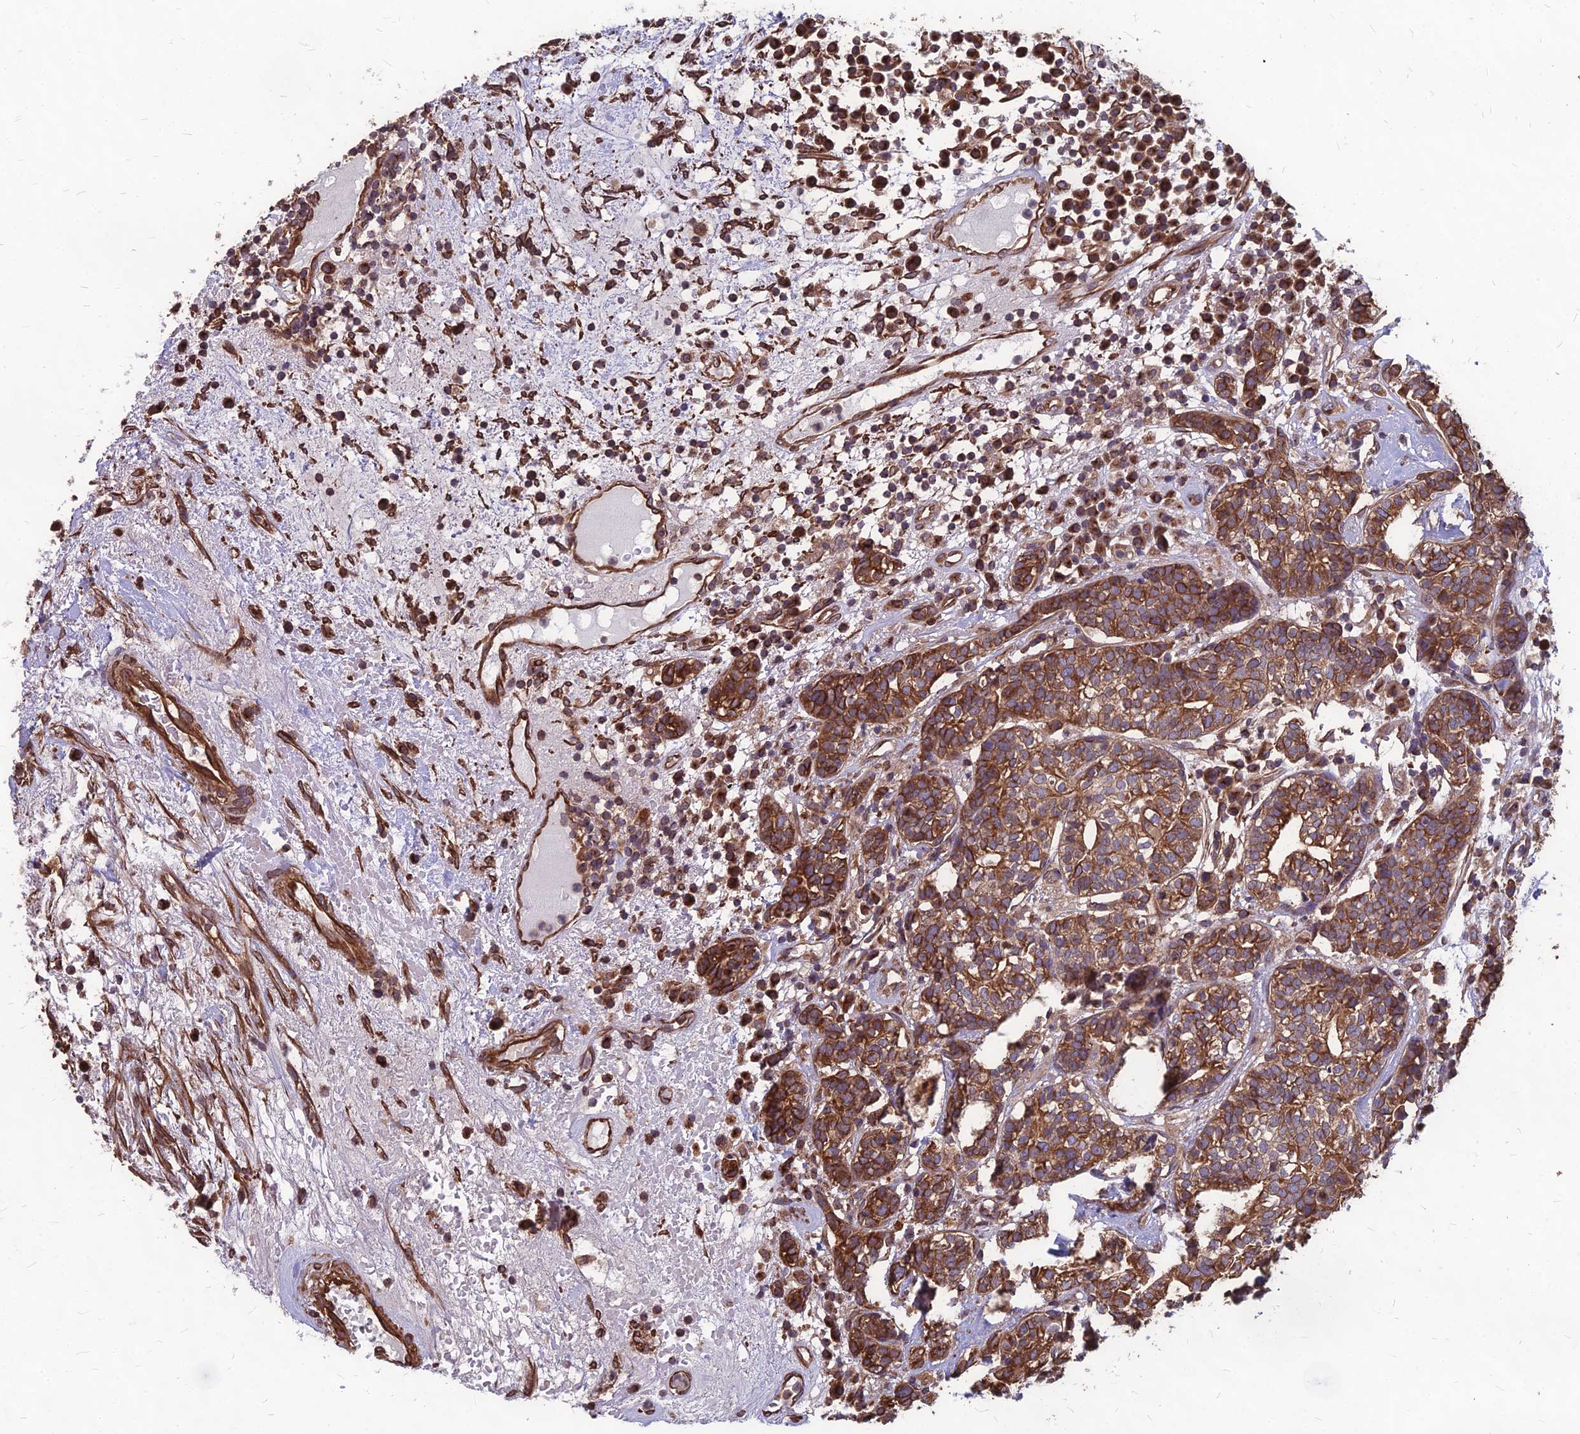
{"staining": {"intensity": "moderate", "quantity": ">75%", "location": "cytoplasmic/membranous"}, "tissue": "head and neck cancer", "cell_type": "Tumor cells", "image_type": "cancer", "snomed": [{"axis": "morphology", "description": "Adenocarcinoma, NOS"}, {"axis": "topography", "description": "Salivary gland"}, {"axis": "topography", "description": "Head-Neck"}], "caption": "Immunohistochemistry (IHC) of head and neck cancer exhibits medium levels of moderate cytoplasmic/membranous positivity in approximately >75% of tumor cells.", "gene": "LSM6", "patient": {"sex": "female", "age": 65}}